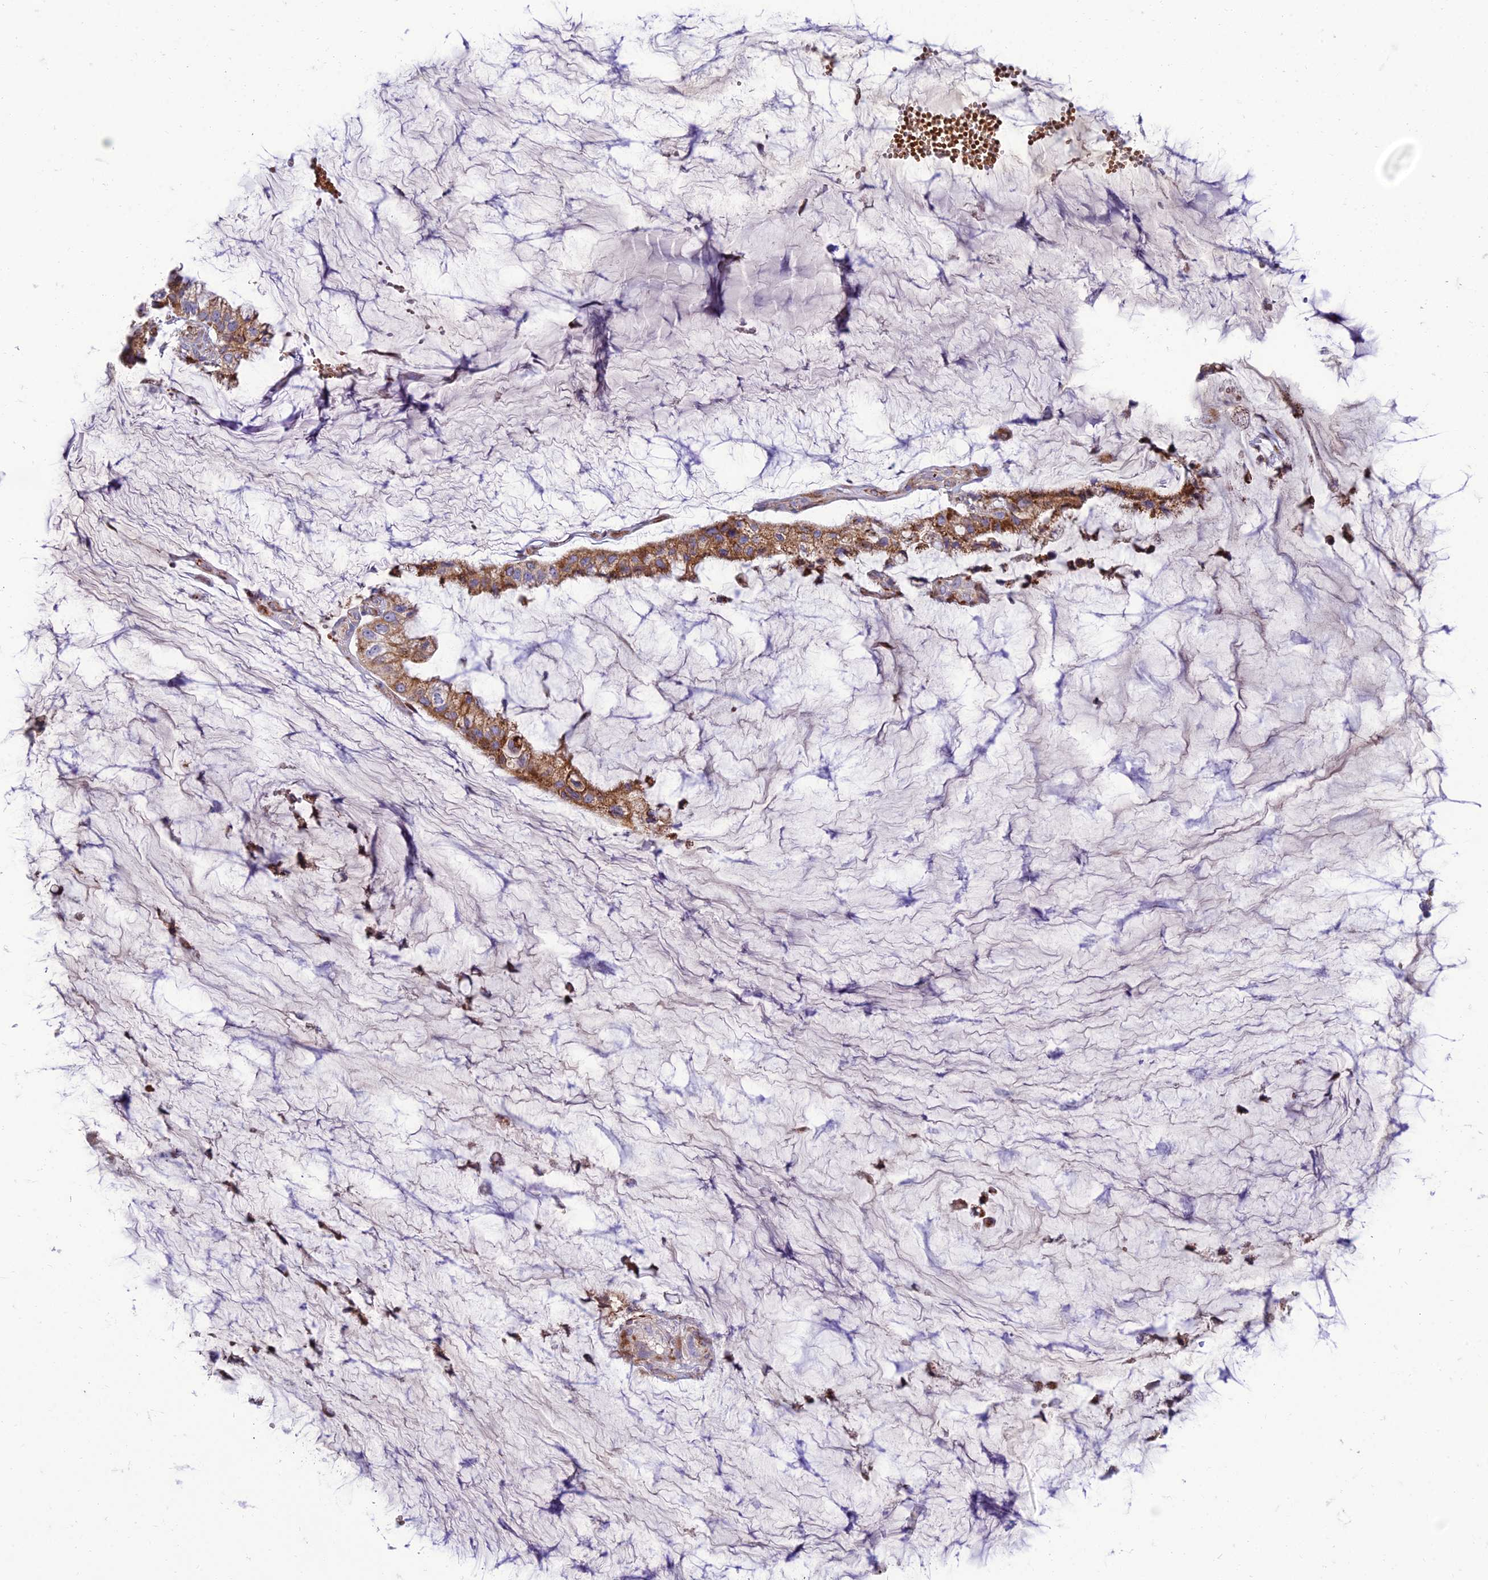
{"staining": {"intensity": "moderate", "quantity": ">75%", "location": "cytoplasmic/membranous"}, "tissue": "ovarian cancer", "cell_type": "Tumor cells", "image_type": "cancer", "snomed": [{"axis": "morphology", "description": "Cystadenocarcinoma, mucinous, NOS"}, {"axis": "topography", "description": "Ovary"}], "caption": "Tumor cells reveal moderate cytoplasmic/membranous staining in about >75% of cells in ovarian cancer.", "gene": "SEL1L3", "patient": {"sex": "female", "age": 39}}